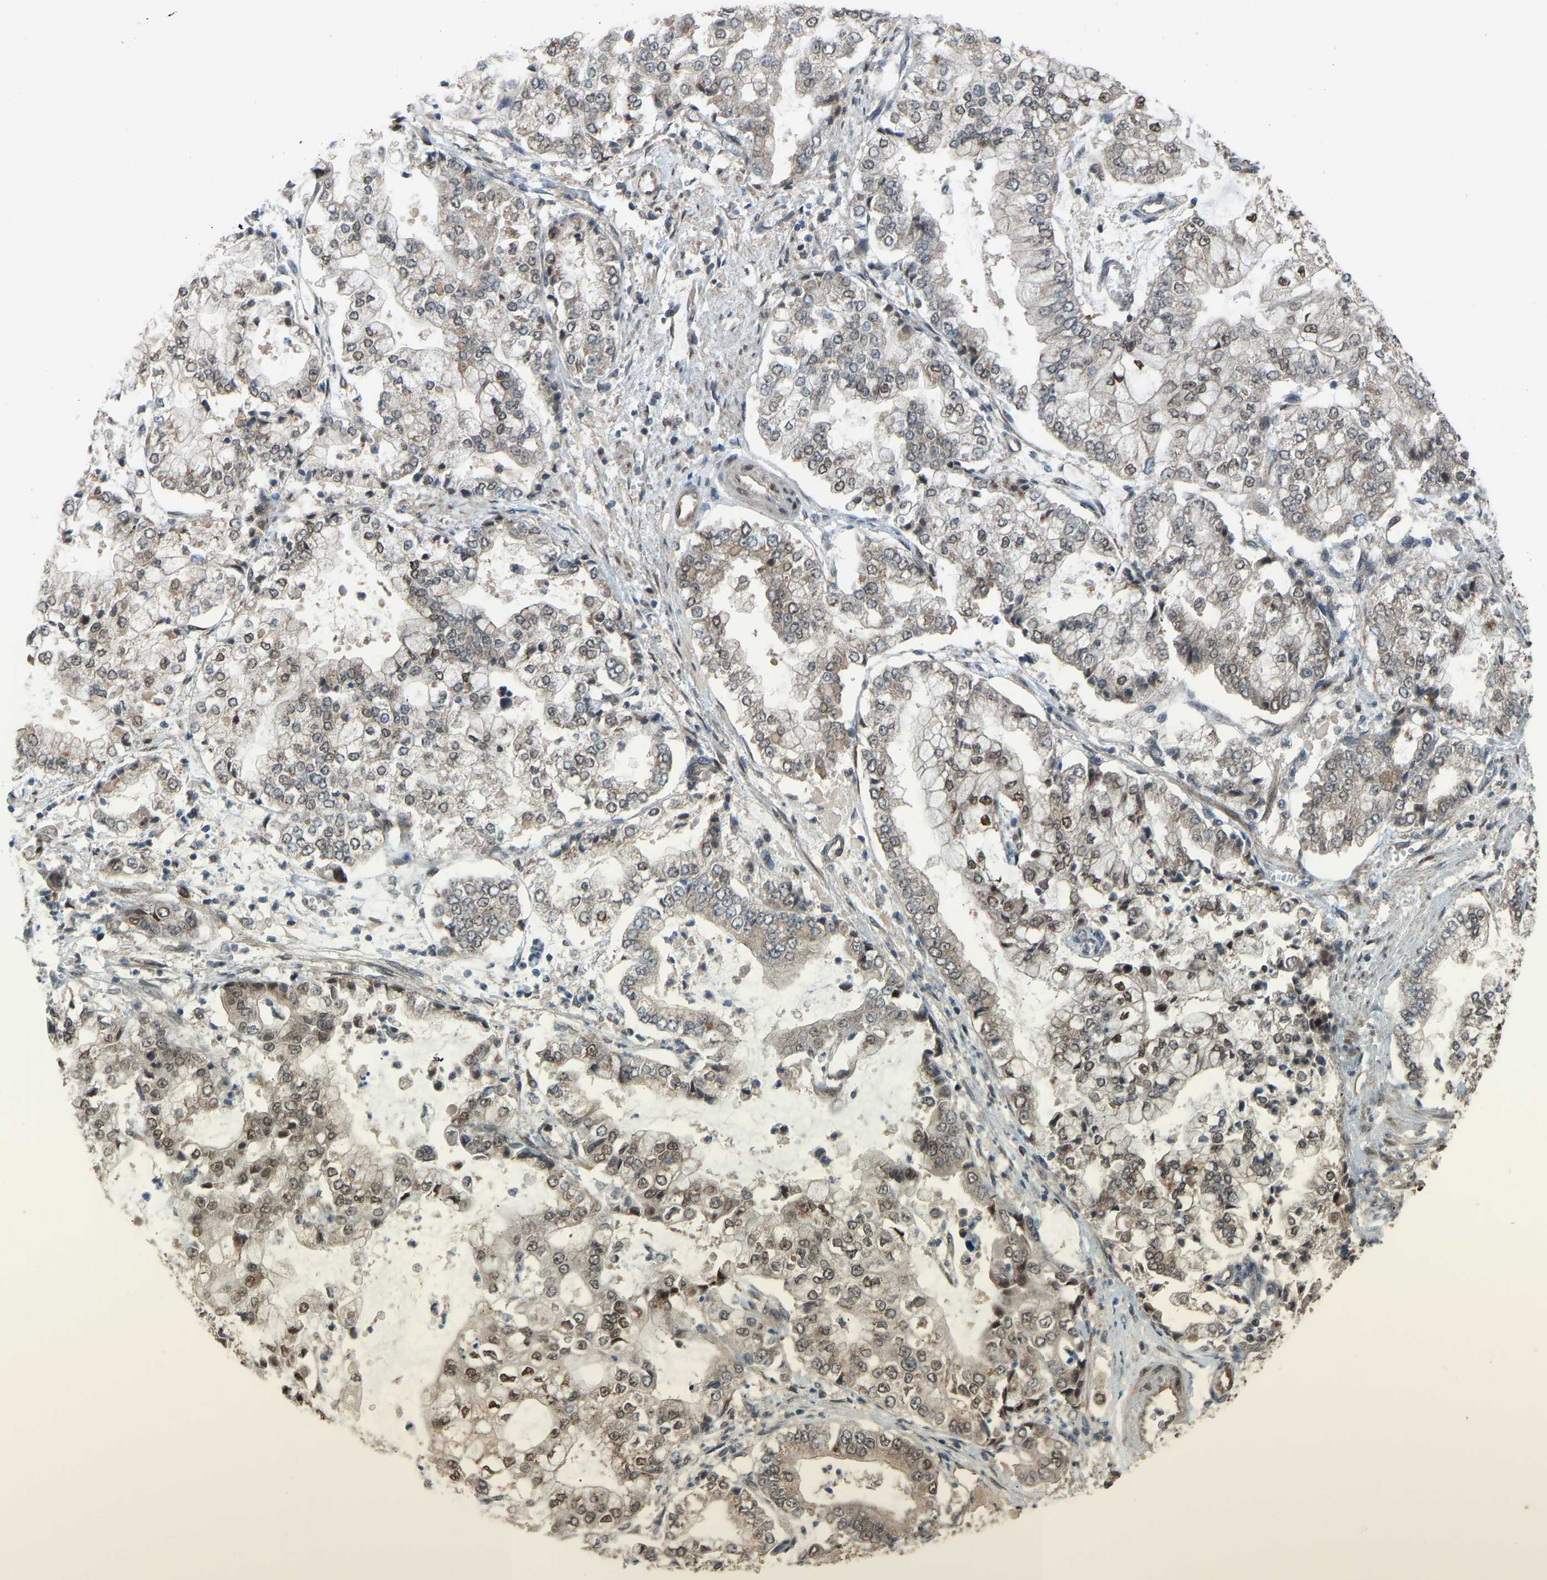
{"staining": {"intensity": "weak", "quantity": "25%-75%", "location": "nuclear"}, "tissue": "stomach cancer", "cell_type": "Tumor cells", "image_type": "cancer", "snomed": [{"axis": "morphology", "description": "Adenocarcinoma, NOS"}, {"axis": "topography", "description": "Stomach"}], "caption": "Human stomach cancer stained with a brown dye shows weak nuclear positive staining in about 25%-75% of tumor cells.", "gene": "KPNA6", "patient": {"sex": "male", "age": 76}}